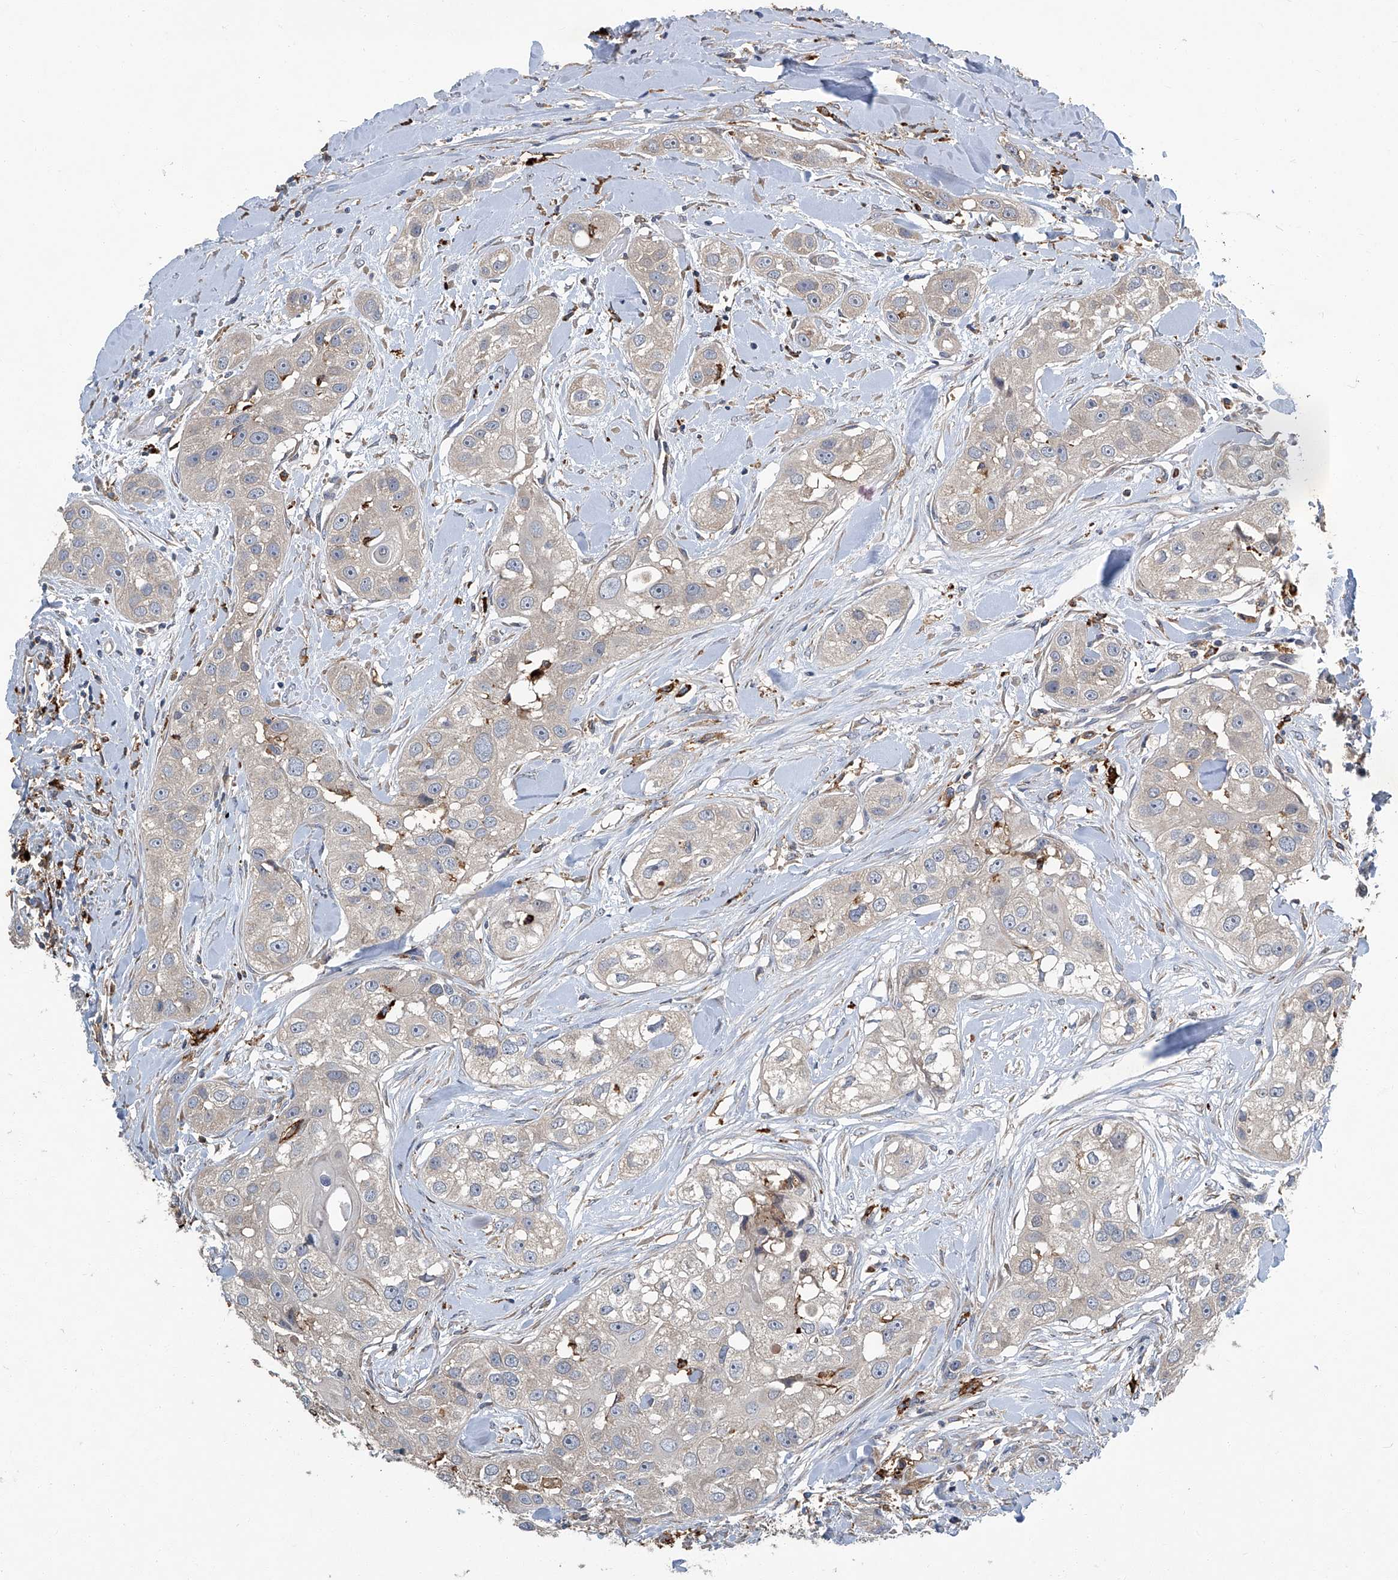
{"staining": {"intensity": "negative", "quantity": "none", "location": "none"}, "tissue": "head and neck cancer", "cell_type": "Tumor cells", "image_type": "cancer", "snomed": [{"axis": "morphology", "description": "Normal tissue, NOS"}, {"axis": "morphology", "description": "Squamous cell carcinoma, NOS"}, {"axis": "topography", "description": "Skeletal muscle"}, {"axis": "topography", "description": "Head-Neck"}], "caption": "Image shows no significant protein expression in tumor cells of squamous cell carcinoma (head and neck). The staining was performed using DAB (3,3'-diaminobenzidine) to visualize the protein expression in brown, while the nuclei were stained in blue with hematoxylin (Magnification: 20x).", "gene": "FAM167A", "patient": {"sex": "male", "age": 51}}